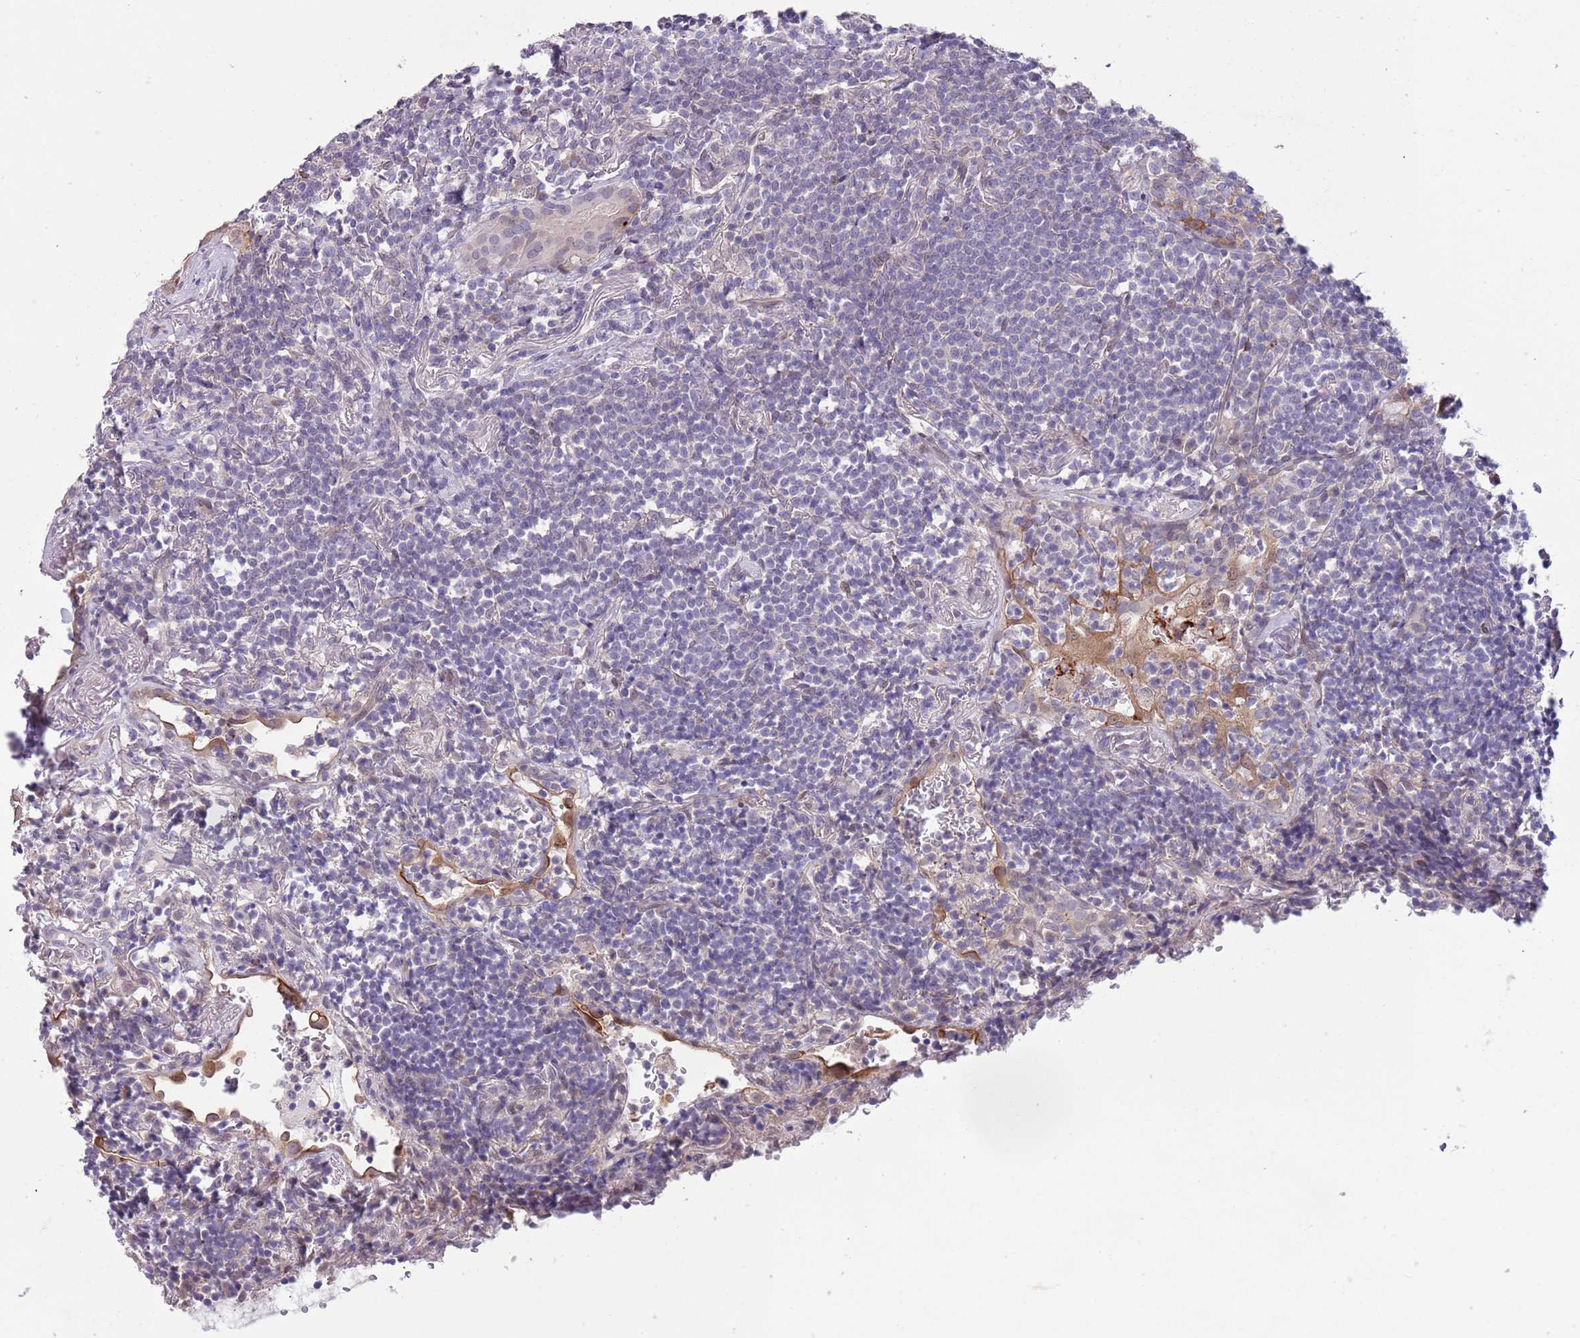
{"staining": {"intensity": "negative", "quantity": "none", "location": "none"}, "tissue": "lymphoma", "cell_type": "Tumor cells", "image_type": "cancer", "snomed": [{"axis": "morphology", "description": "Malignant lymphoma, non-Hodgkin's type, Low grade"}, {"axis": "topography", "description": "Lung"}], "caption": "Immunohistochemistry micrograph of neoplastic tissue: lymphoma stained with DAB (3,3'-diaminobenzidine) demonstrates no significant protein staining in tumor cells.", "gene": "CCND2", "patient": {"sex": "female", "age": 71}}